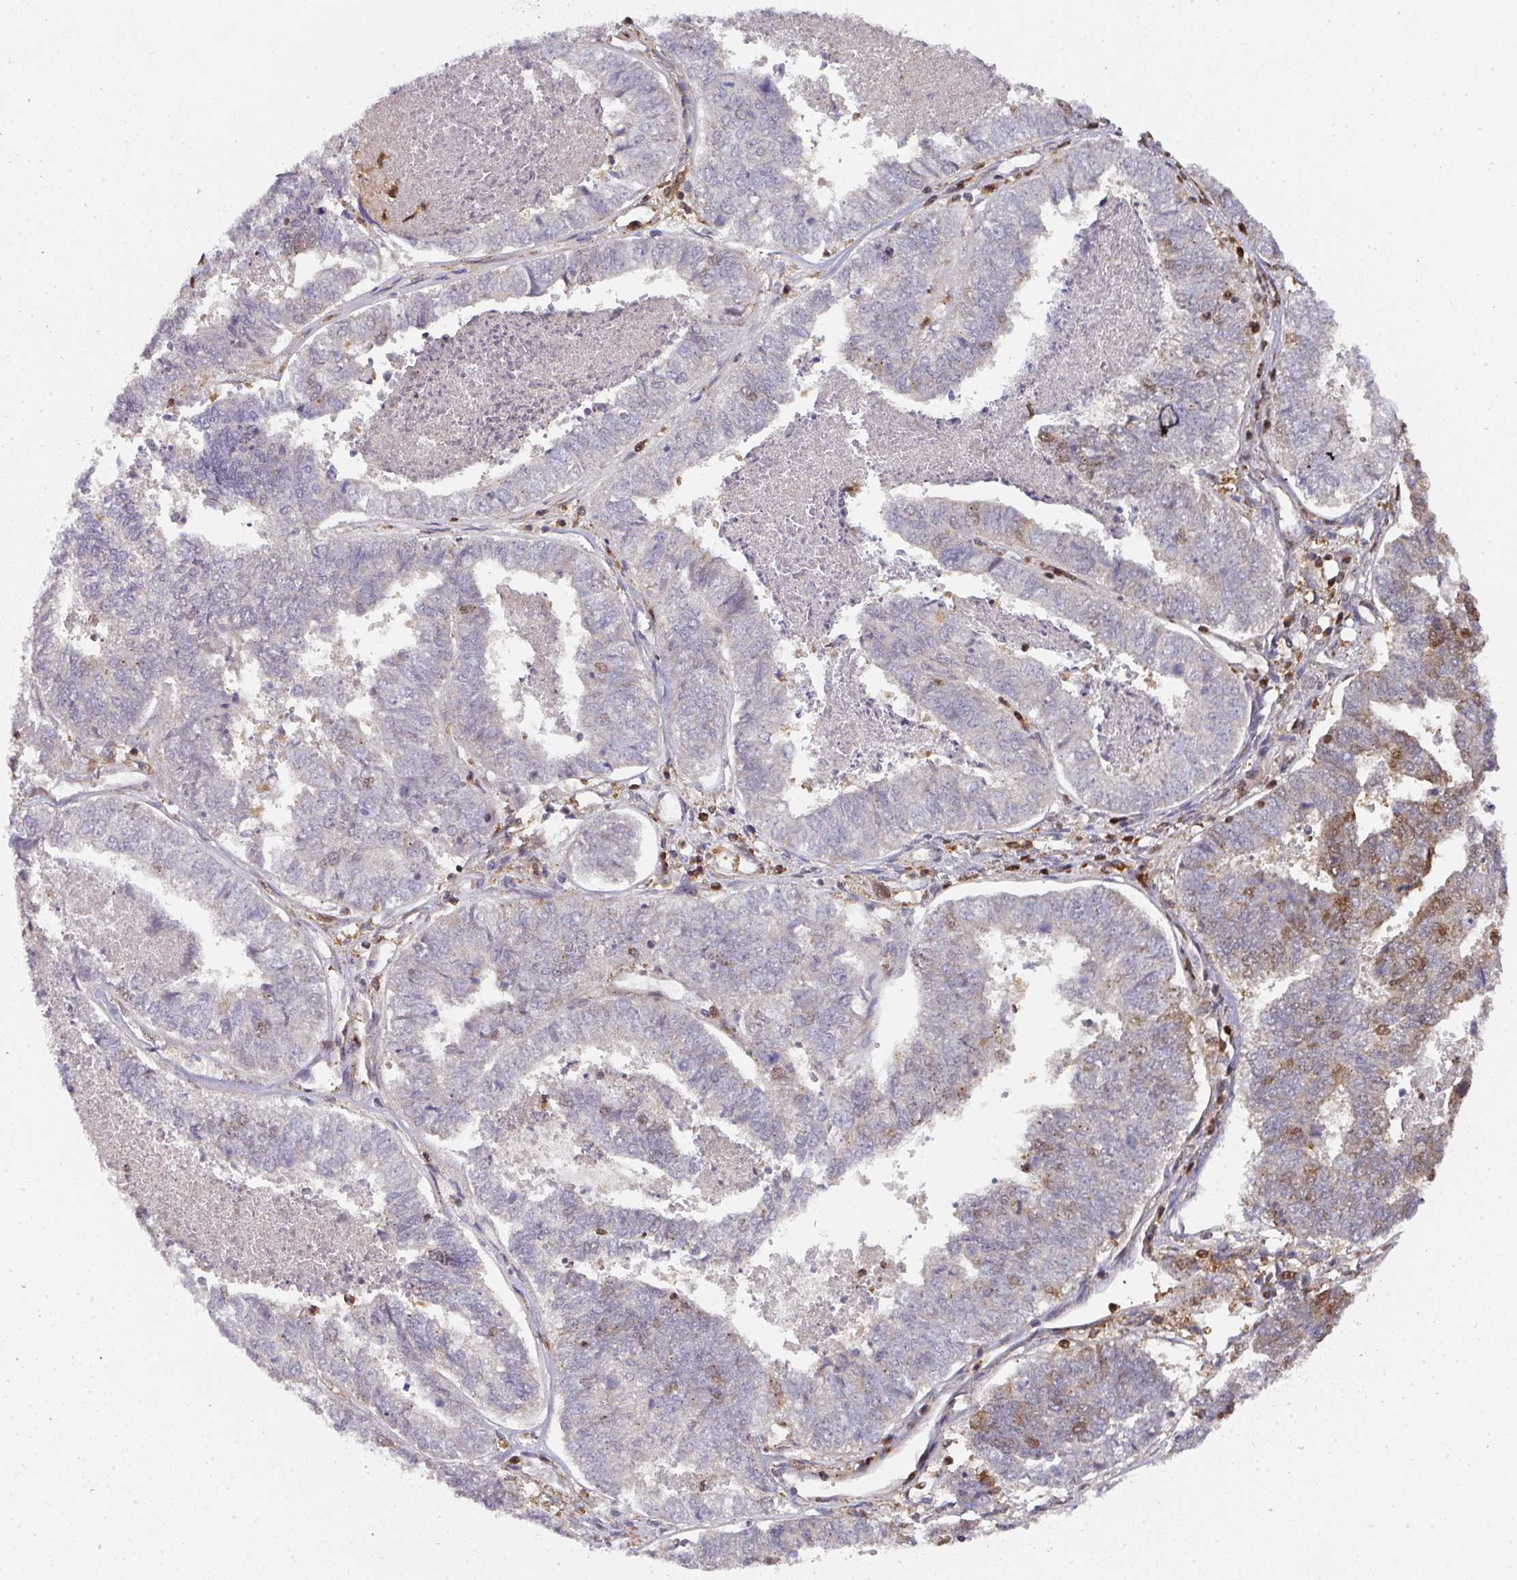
{"staining": {"intensity": "moderate", "quantity": "<25%", "location": "nuclear"}, "tissue": "endometrial cancer", "cell_type": "Tumor cells", "image_type": "cancer", "snomed": [{"axis": "morphology", "description": "Adenocarcinoma, NOS"}, {"axis": "topography", "description": "Endometrium"}], "caption": "The histopathology image reveals a brown stain indicating the presence of a protein in the nuclear of tumor cells in endometrial adenocarcinoma. The staining was performed using DAB to visualize the protein expression in brown, while the nuclei were stained in blue with hematoxylin (Magnification: 20x).", "gene": "DIDO1", "patient": {"sex": "female", "age": 73}}